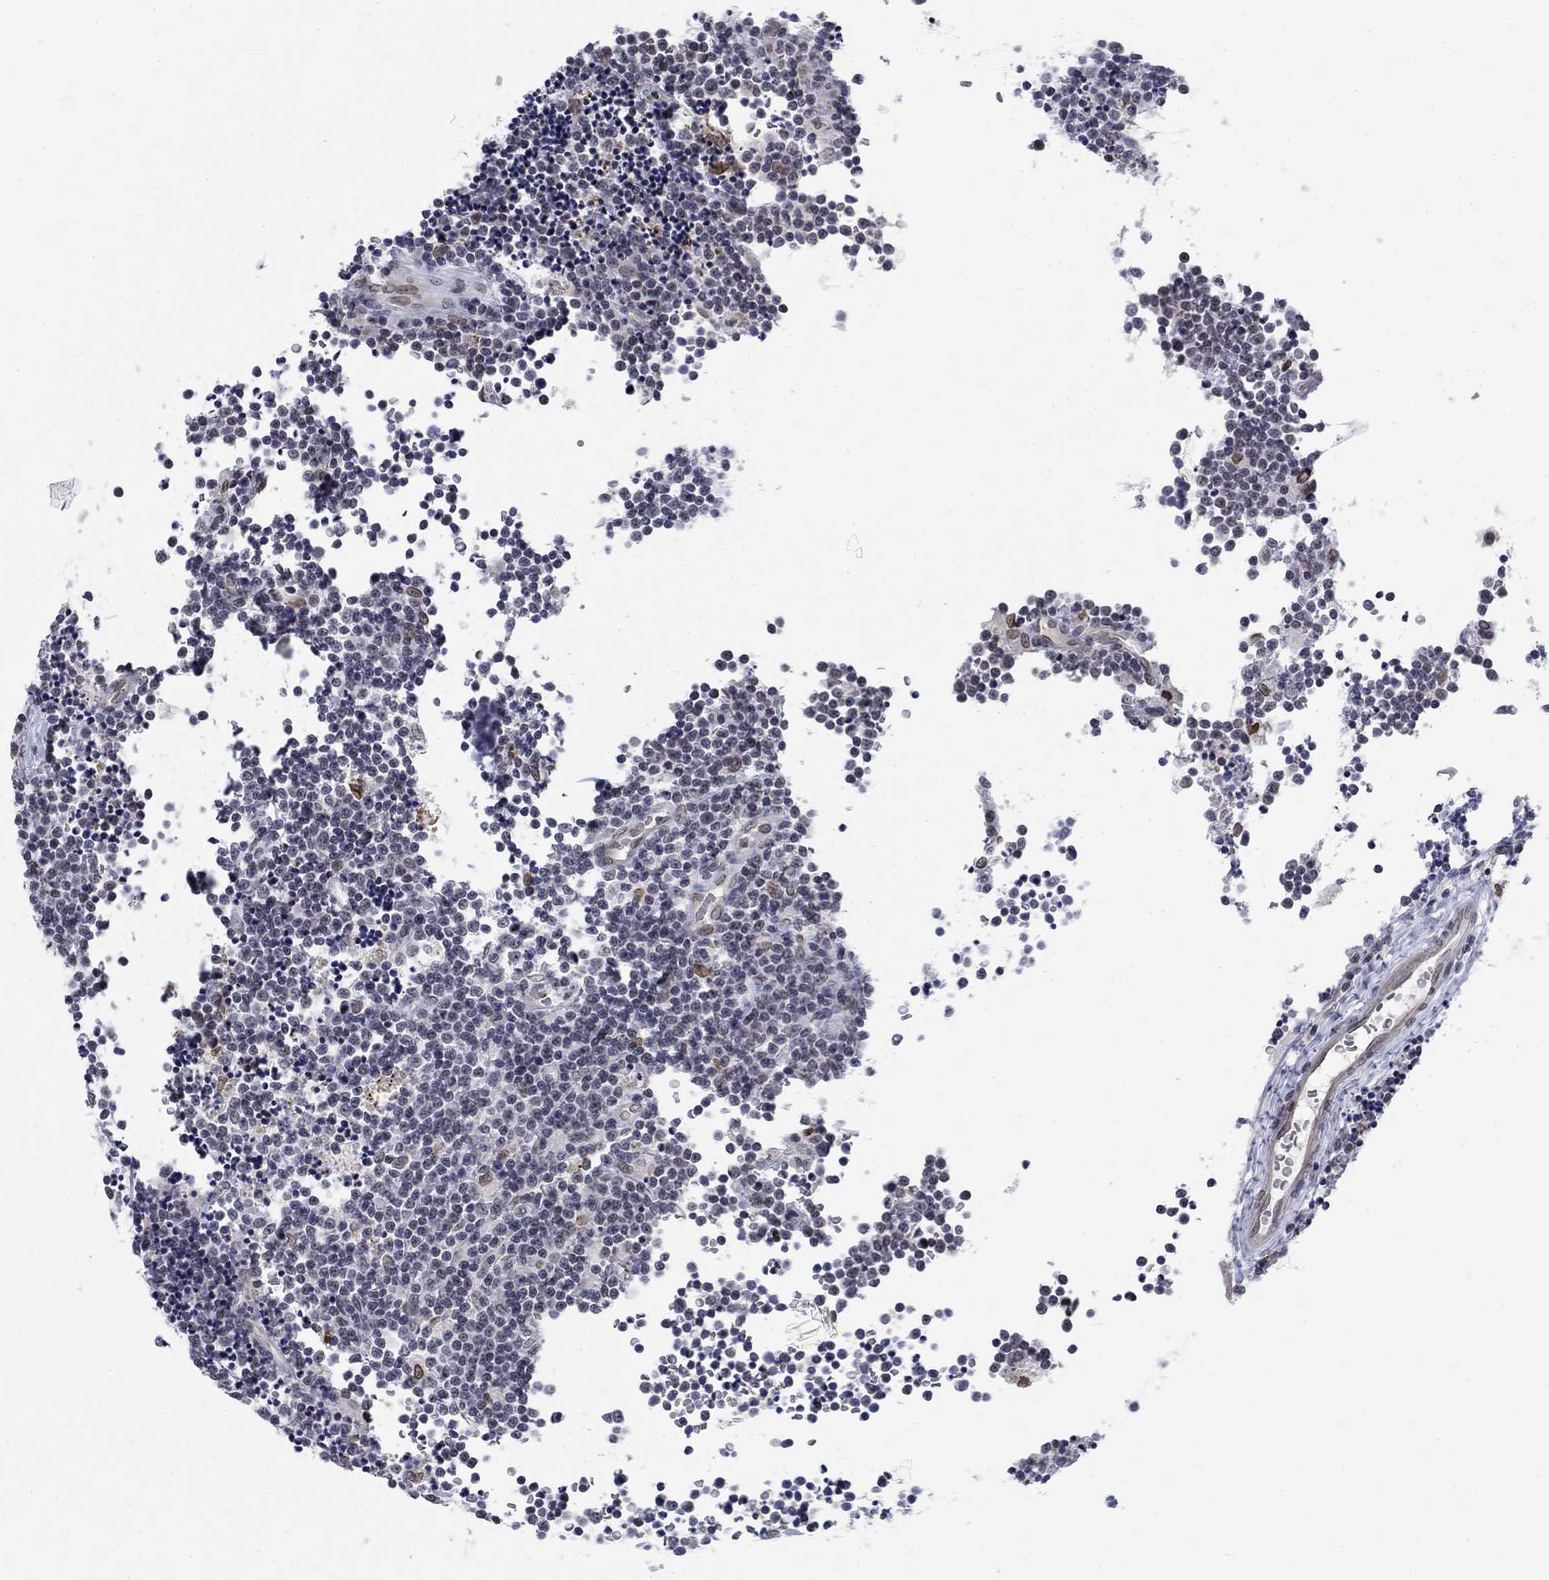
{"staining": {"intensity": "moderate", "quantity": "<25%", "location": "cytoplasmic/membranous,nuclear"}, "tissue": "lymphoma", "cell_type": "Tumor cells", "image_type": "cancer", "snomed": [{"axis": "morphology", "description": "Malignant lymphoma, non-Hodgkin's type, Low grade"}, {"axis": "topography", "description": "Brain"}], "caption": "DAB (3,3'-diaminobenzidine) immunohistochemical staining of lymphoma reveals moderate cytoplasmic/membranous and nuclear protein expression in about <25% of tumor cells.", "gene": "TOR1AIP1", "patient": {"sex": "female", "age": 66}}